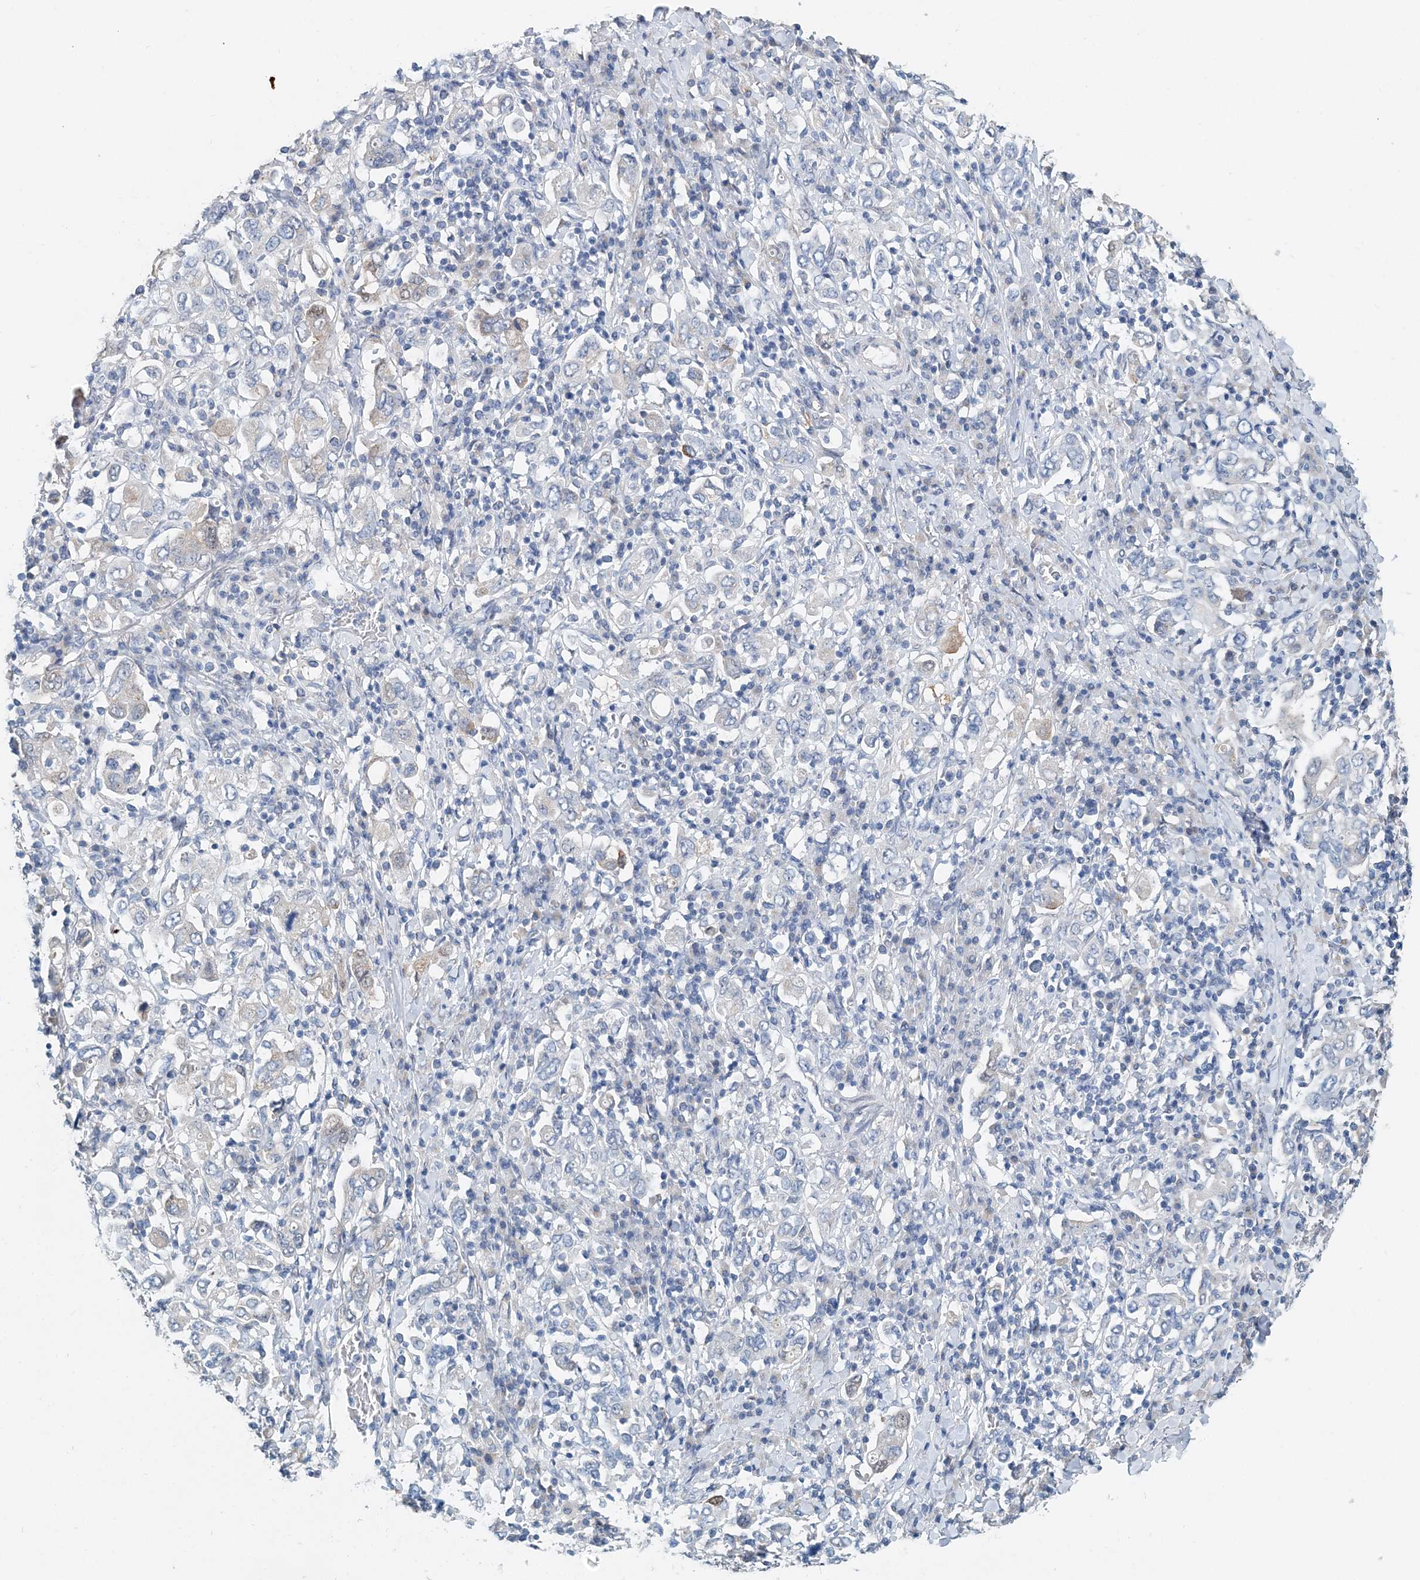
{"staining": {"intensity": "negative", "quantity": "none", "location": "none"}, "tissue": "stomach cancer", "cell_type": "Tumor cells", "image_type": "cancer", "snomed": [{"axis": "morphology", "description": "Adenocarcinoma, NOS"}, {"axis": "topography", "description": "Stomach, upper"}], "caption": "IHC of stomach cancer (adenocarcinoma) reveals no expression in tumor cells.", "gene": "PFN2", "patient": {"sex": "male", "age": 62}}